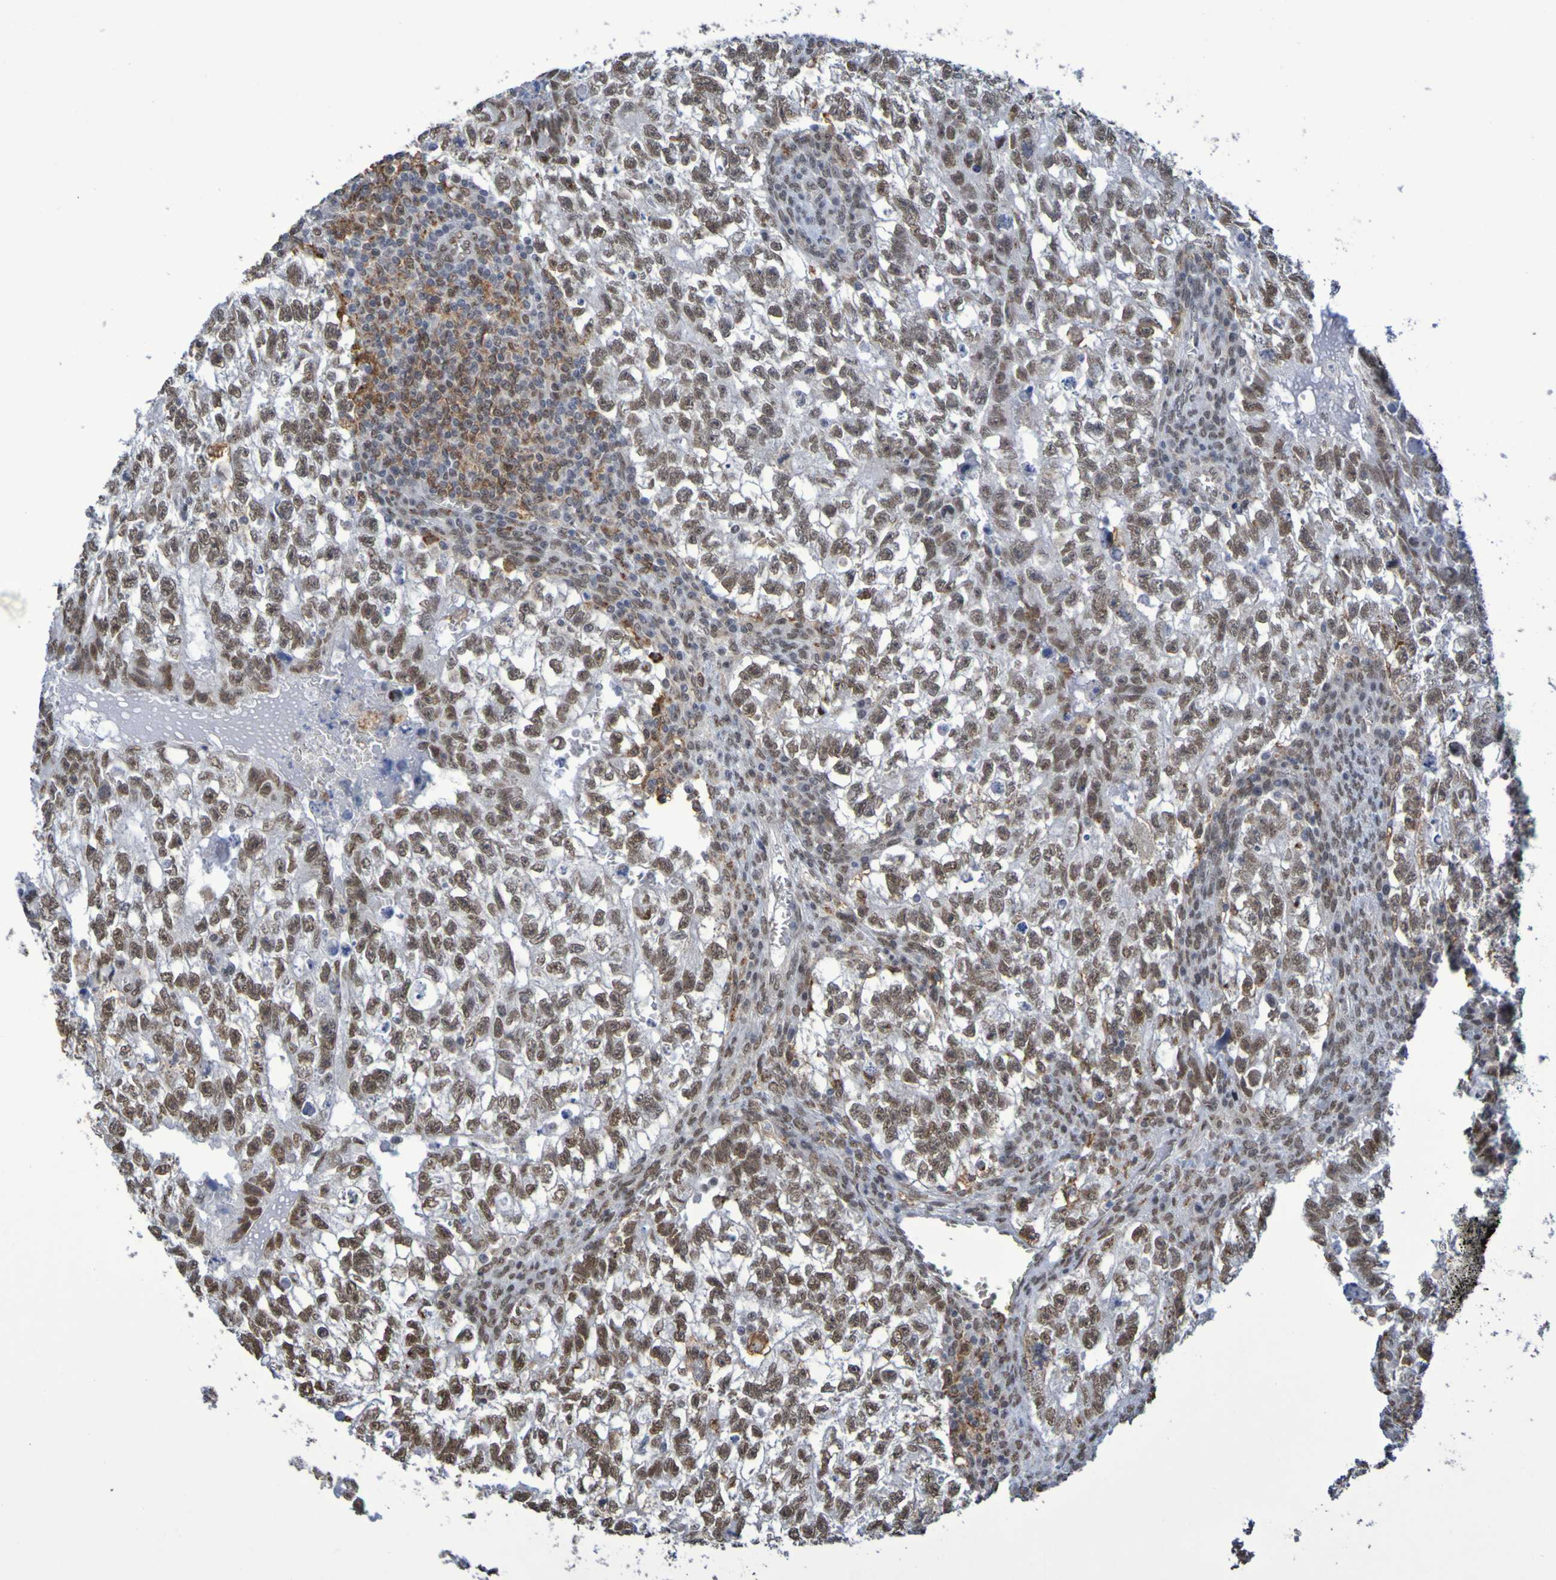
{"staining": {"intensity": "moderate", "quantity": ">75%", "location": "nuclear"}, "tissue": "testis cancer", "cell_type": "Tumor cells", "image_type": "cancer", "snomed": [{"axis": "morphology", "description": "Seminoma, NOS"}, {"axis": "morphology", "description": "Carcinoma, Embryonal, NOS"}, {"axis": "topography", "description": "Testis"}], "caption": "This is a histology image of immunohistochemistry (IHC) staining of testis cancer, which shows moderate expression in the nuclear of tumor cells.", "gene": "MRTFB", "patient": {"sex": "male", "age": 38}}